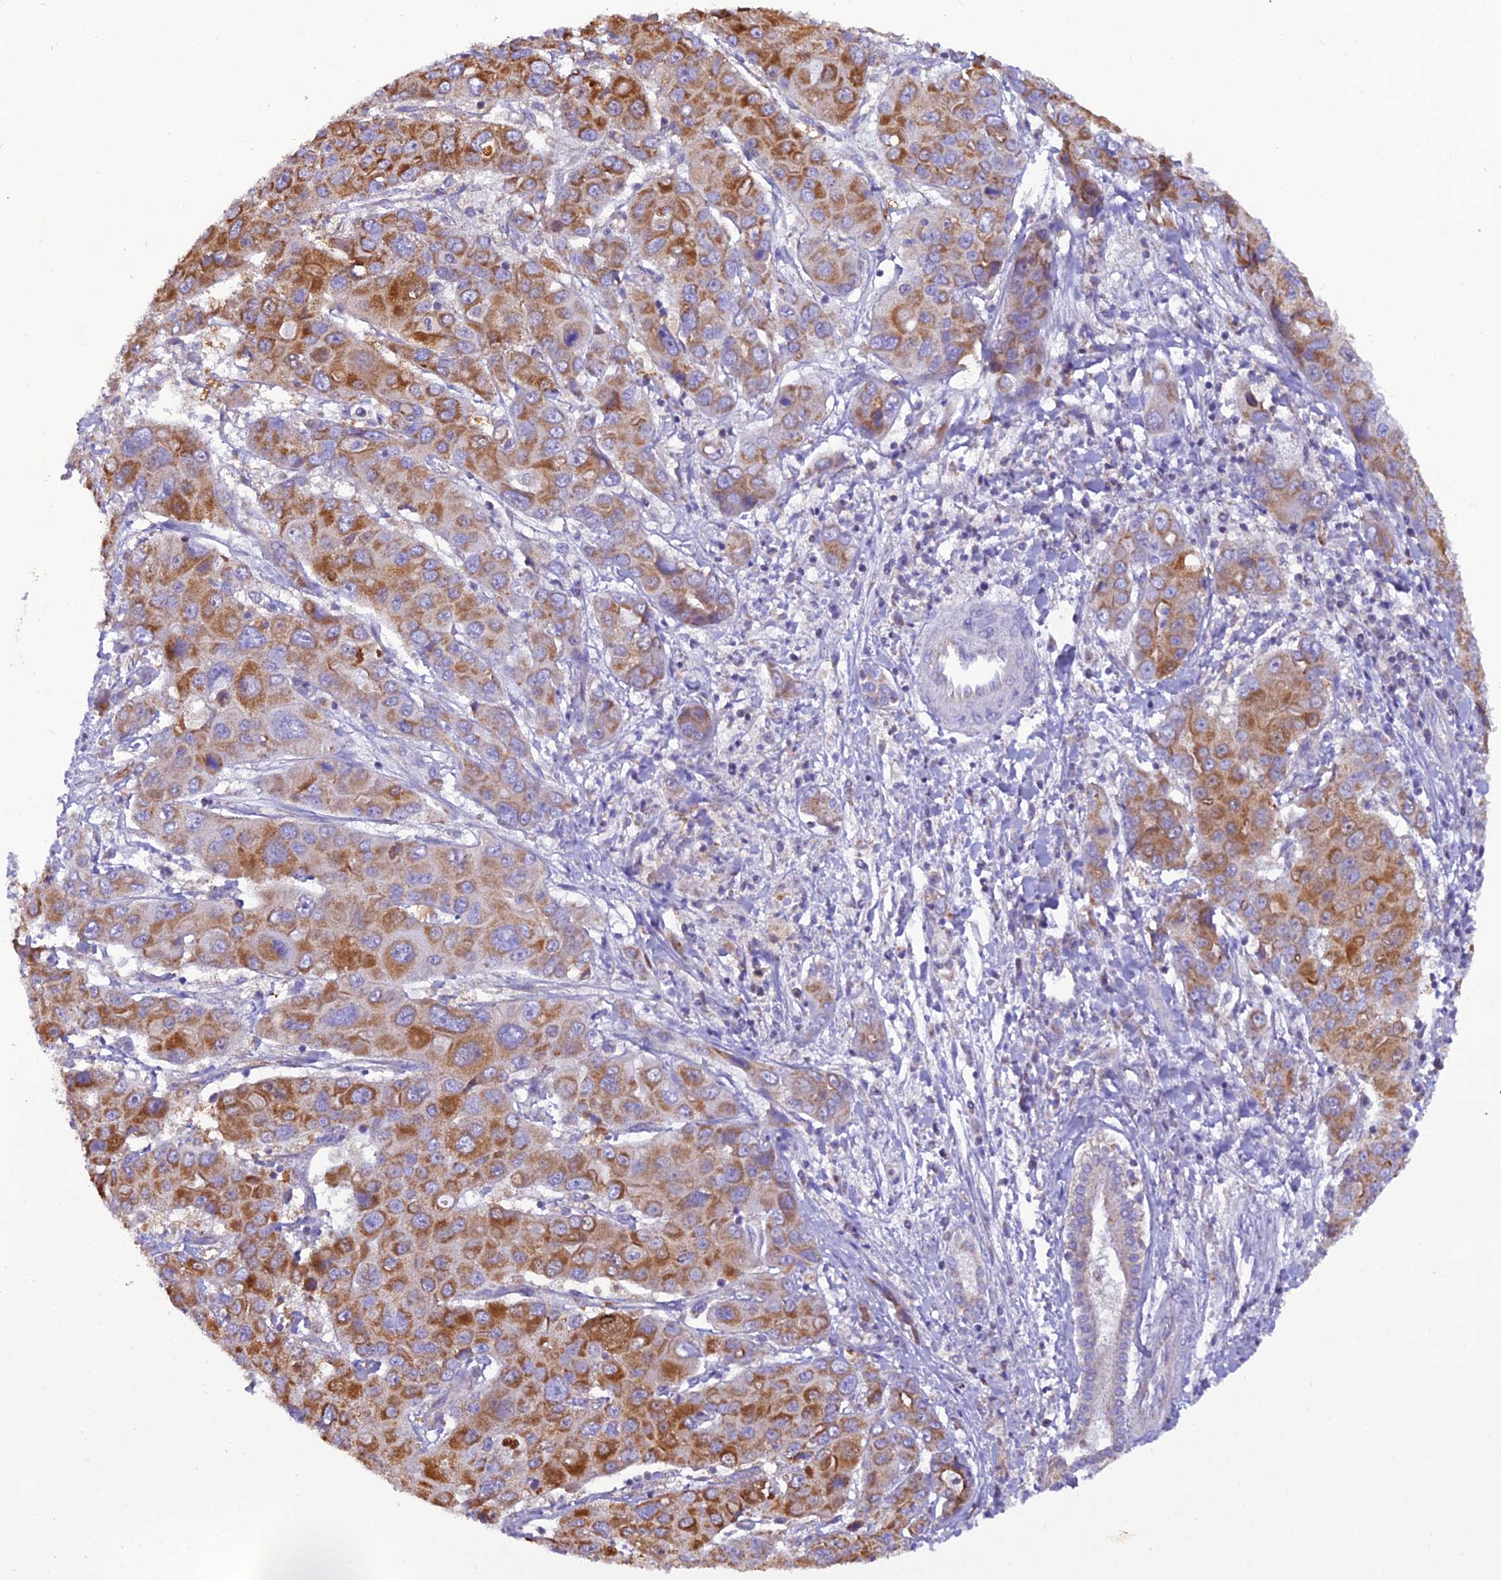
{"staining": {"intensity": "moderate", "quantity": ">75%", "location": "cytoplasmic/membranous"}, "tissue": "liver cancer", "cell_type": "Tumor cells", "image_type": "cancer", "snomed": [{"axis": "morphology", "description": "Cholangiocarcinoma"}, {"axis": "topography", "description": "Liver"}], "caption": "An image showing moderate cytoplasmic/membranous staining in approximately >75% of tumor cells in liver cholangiocarcinoma, as visualized by brown immunohistochemical staining.", "gene": "GPD1", "patient": {"sex": "male", "age": 67}}